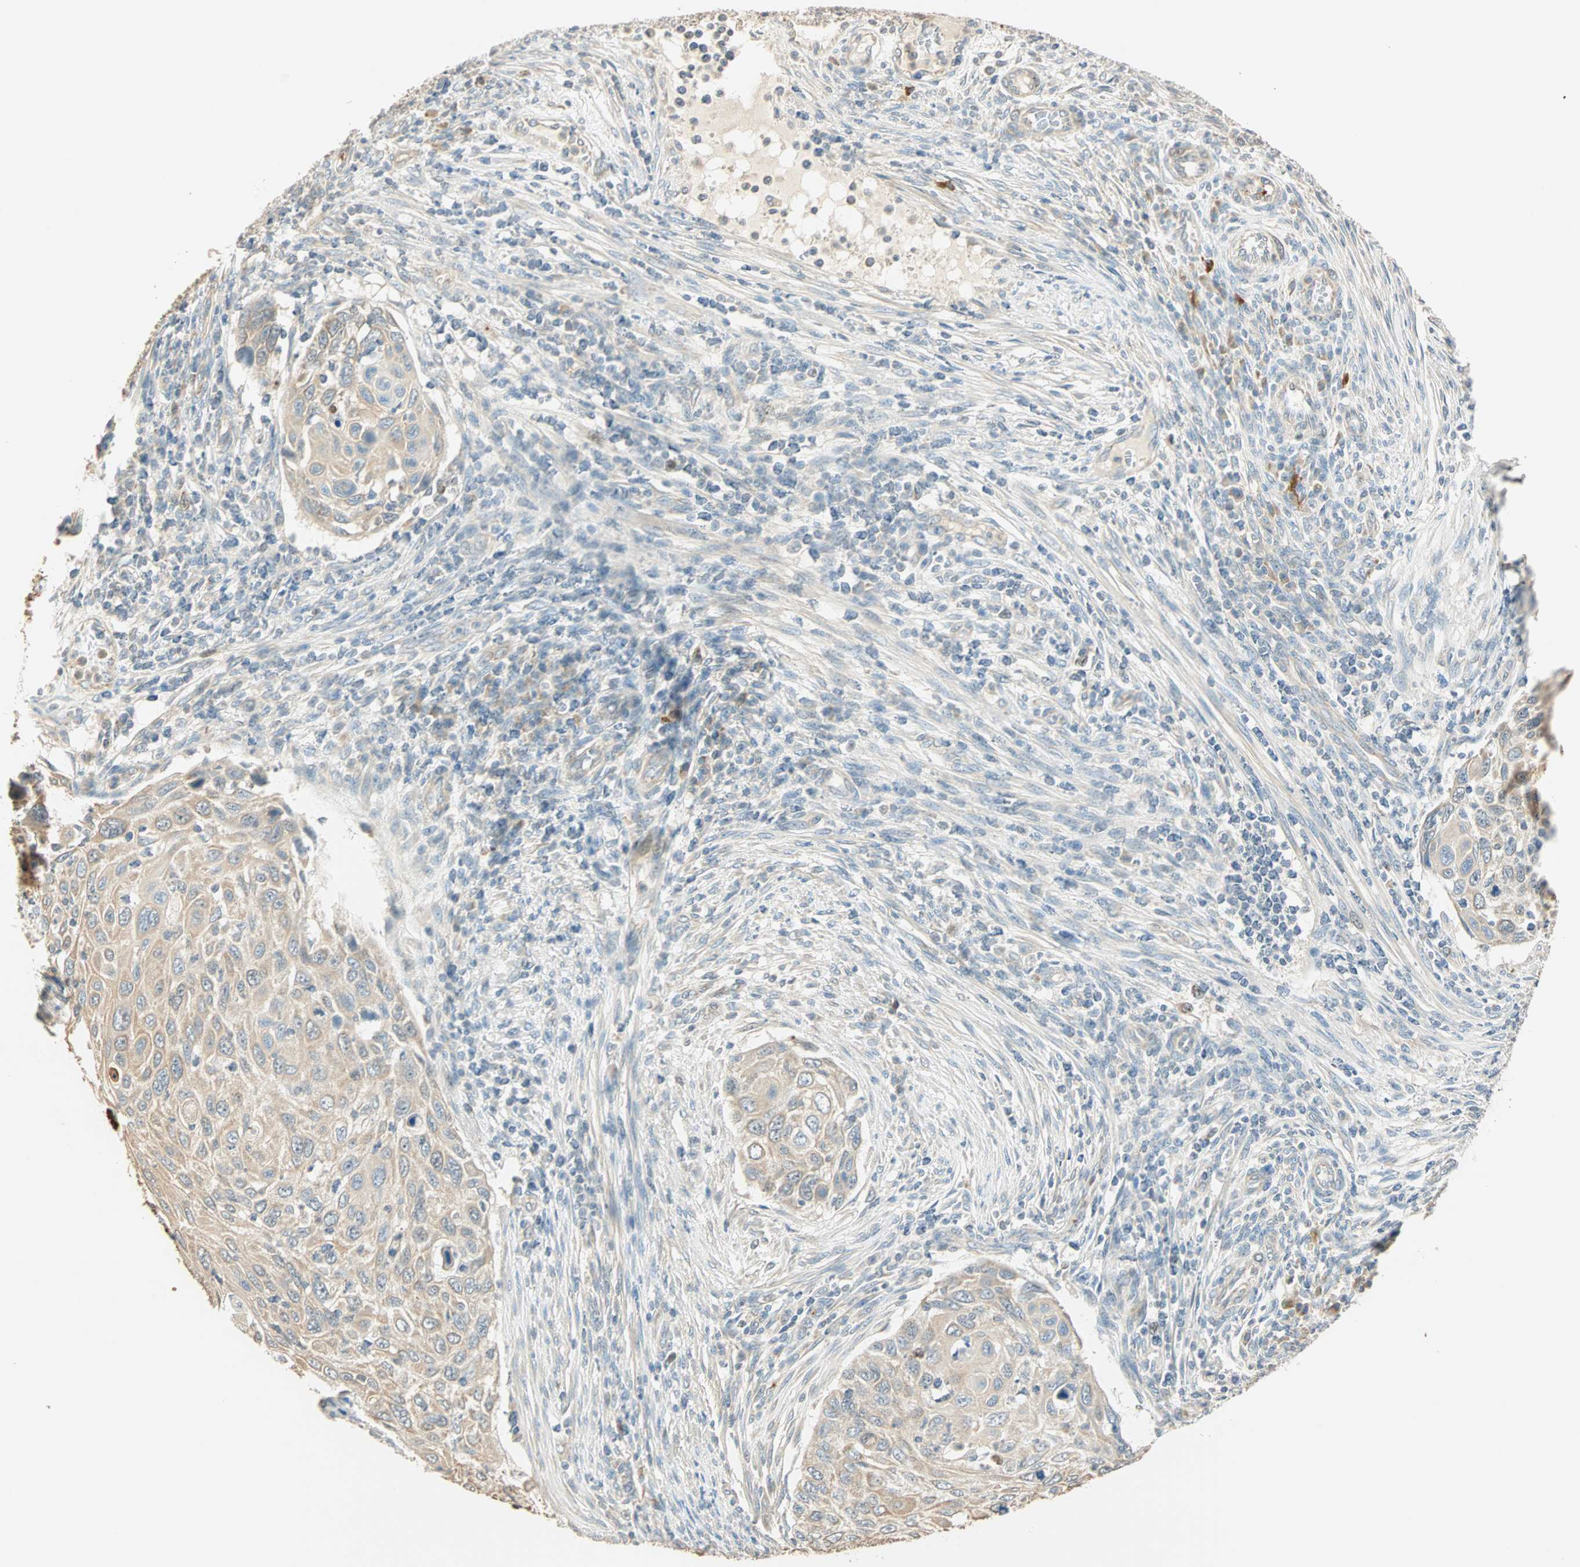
{"staining": {"intensity": "weak", "quantity": ">75%", "location": "cytoplasmic/membranous"}, "tissue": "cervical cancer", "cell_type": "Tumor cells", "image_type": "cancer", "snomed": [{"axis": "morphology", "description": "Squamous cell carcinoma, NOS"}, {"axis": "topography", "description": "Cervix"}], "caption": "Cervical cancer (squamous cell carcinoma) stained for a protein (brown) demonstrates weak cytoplasmic/membranous positive staining in approximately >75% of tumor cells.", "gene": "RAD18", "patient": {"sex": "female", "age": 70}}